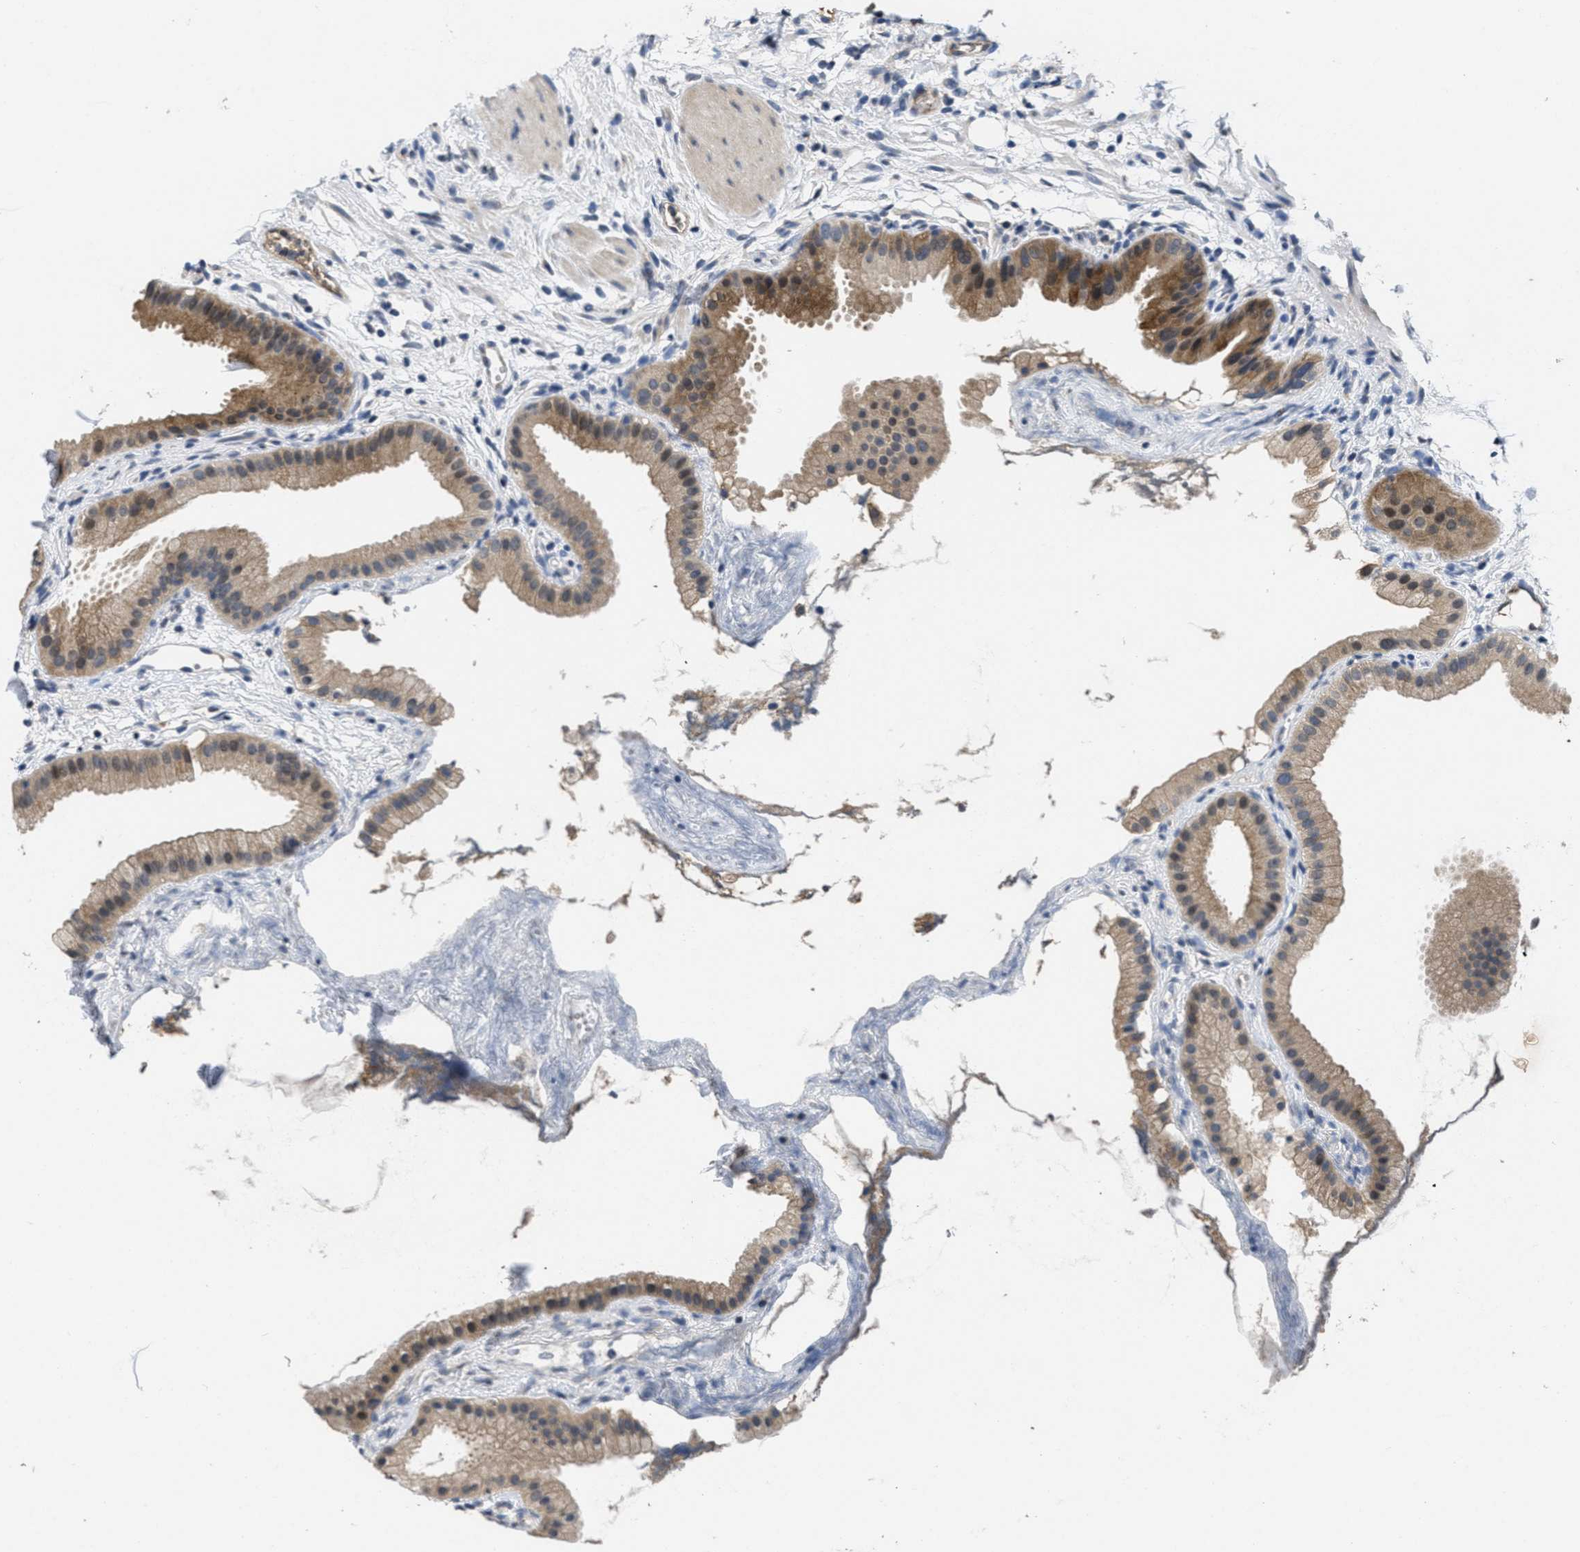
{"staining": {"intensity": "moderate", "quantity": ">75%", "location": "cytoplasmic/membranous"}, "tissue": "gallbladder", "cell_type": "Glandular cells", "image_type": "normal", "snomed": [{"axis": "morphology", "description": "Normal tissue, NOS"}, {"axis": "topography", "description": "Gallbladder"}], "caption": "Immunohistochemical staining of unremarkable human gallbladder exhibits >75% levels of moderate cytoplasmic/membranous protein positivity in approximately >75% of glandular cells.", "gene": "ANGPT1", "patient": {"sex": "female", "age": 64}}